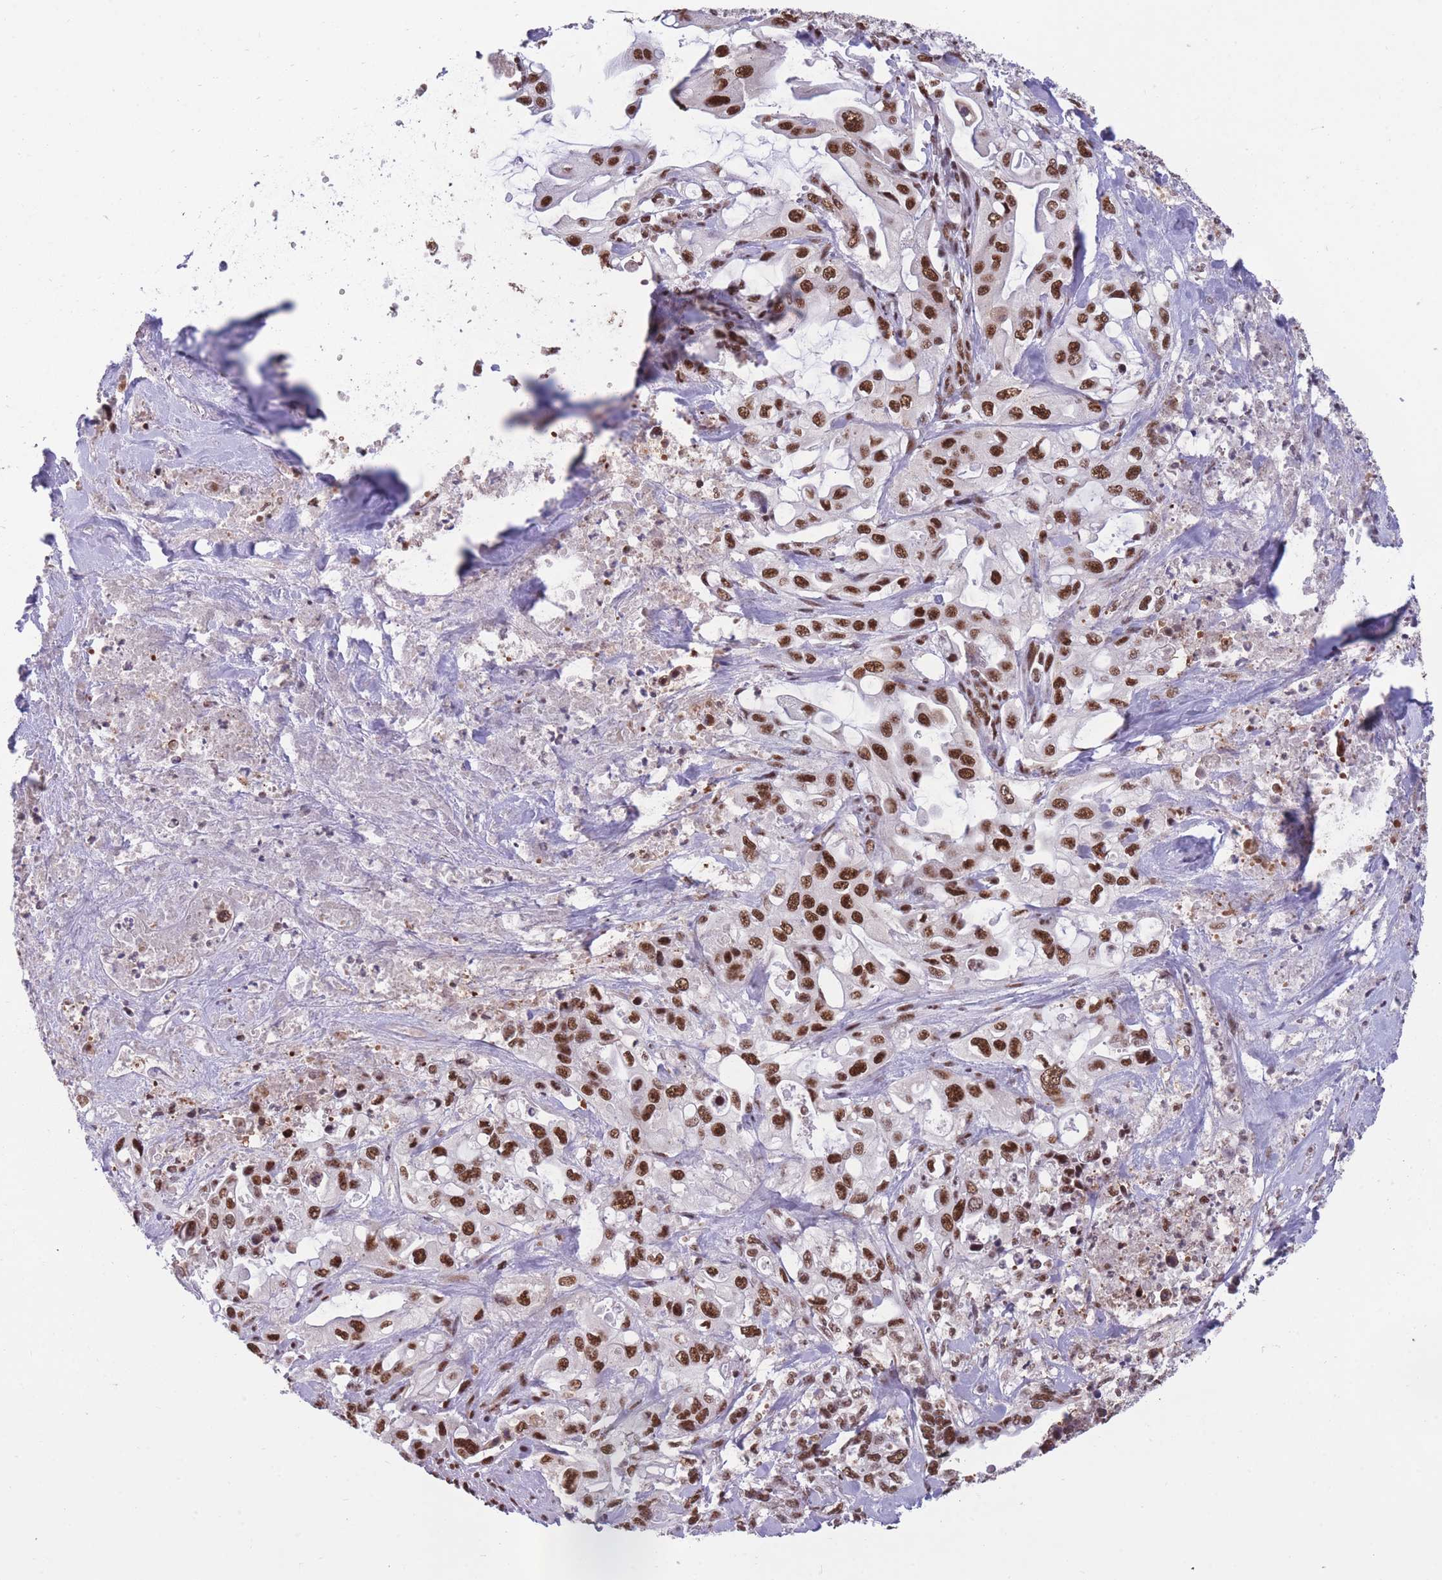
{"staining": {"intensity": "strong", "quantity": ">75%", "location": "nuclear"}, "tissue": "pancreatic cancer", "cell_type": "Tumor cells", "image_type": "cancer", "snomed": [{"axis": "morphology", "description": "Adenocarcinoma, NOS"}, {"axis": "topography", "description": "Pancreas"}], "caption": "Tumor cells reveal high levels of strong nuclear positivity in approximately >75% of cells in adenocarcinoma (pancreatic).", "gene": "PRPF19", "patient": {"sex": "female", "age": 61}}